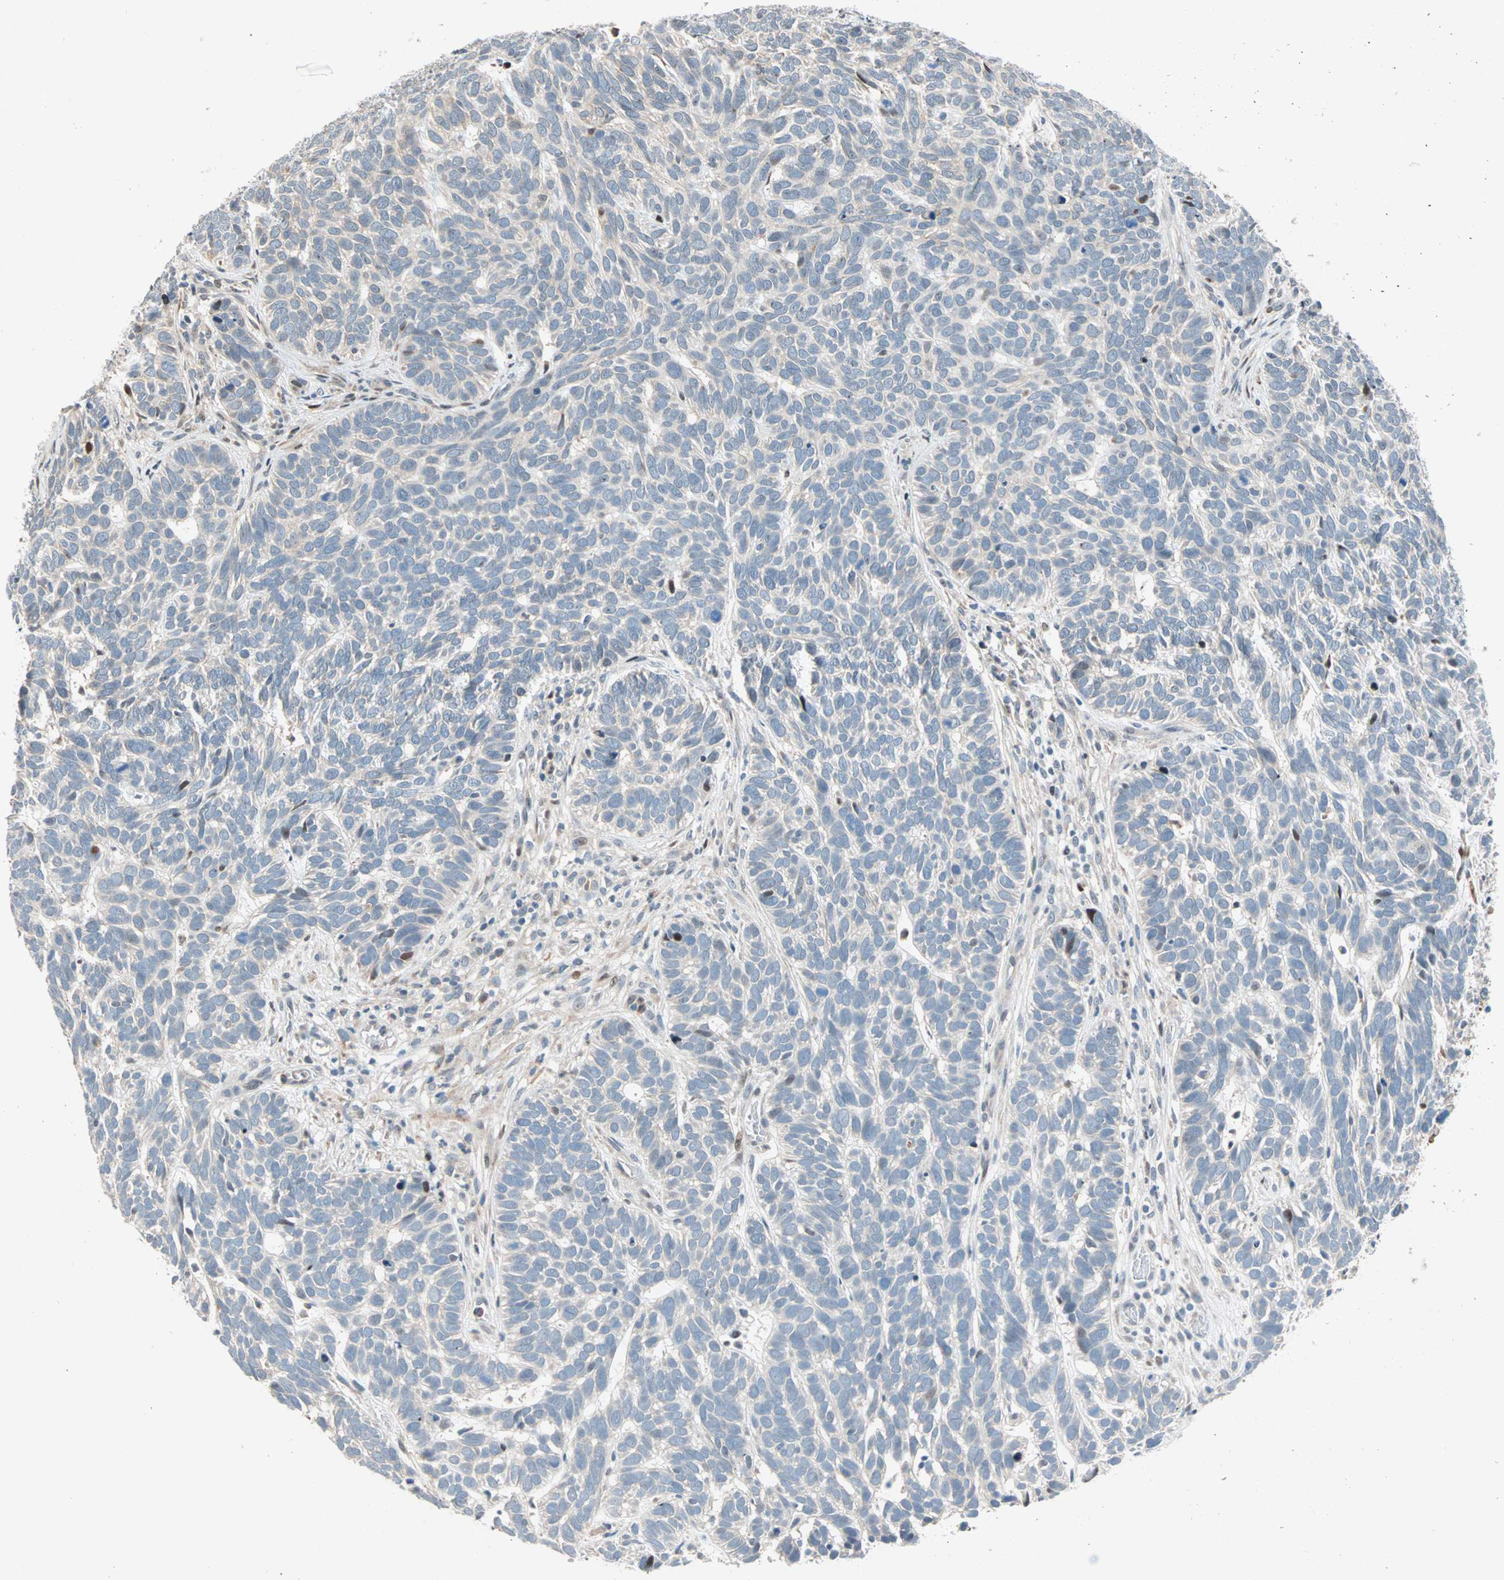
{"staining": {"intensity": "weak", "quantity": "25%-75%", "location": "cytoplasmic/membranous"}, "tissue": "skin cancer", "cell_type": "Tumor cells", "image_type": "cancer", "snomed": [{"axis": "morphology", "description": "Basal cell carcinoma"}, {"axis": "topography", "description": "Skin"}], "caption": "A histopathology image showing weak cytoplasmic/membranous staining in about 25%-75% of tumor cells in skin cancer (basal cell carcinoma), as visualized by brown immunohistochemical staining.", "gene": "HECW1", "patient": {"sex": "male", "age": 87}}